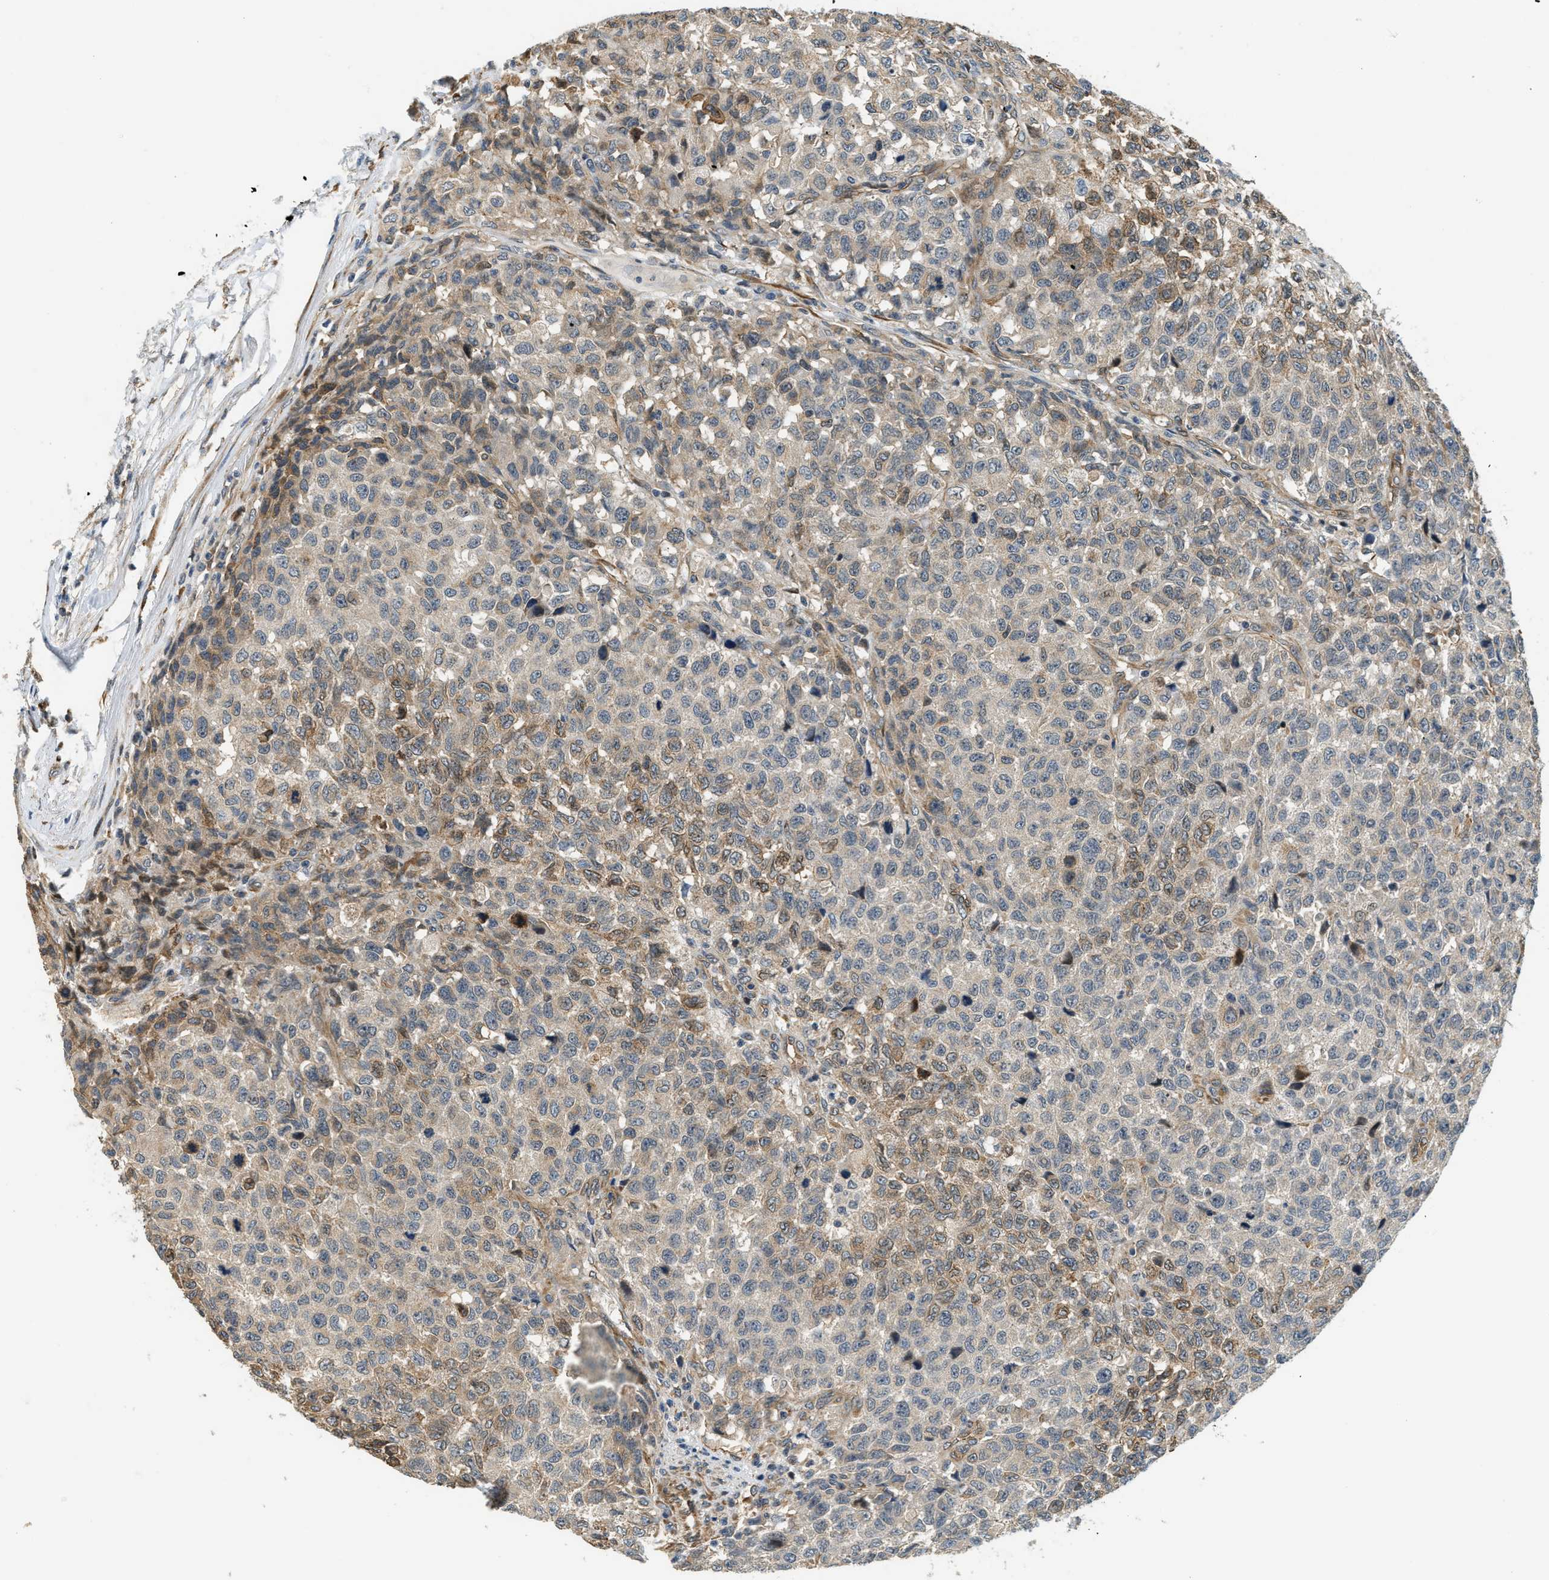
{"staining": {"intensity": "moderate", "quantity": ">75%", "location": "cytoplasmic/membranous"}, "tissue": "testis cancer", "cell_type": "Tumor cells", "image_type": "cancer", "snomed": [{"axis": "morphology", "description": "Seminoma, NOS"}, {"axis": "topography", "description": "Testis"}], "caption": "Immunohistochemistry (IHC) micrograph of seminoma (testis) stained for a protein (brown), which demonstrates medium levels of moderate cytoplasmic/membranous staining in about >75% of tumor cells.", "gene": "ALOX12", "patient": {"sex": "male", "age": 59}}